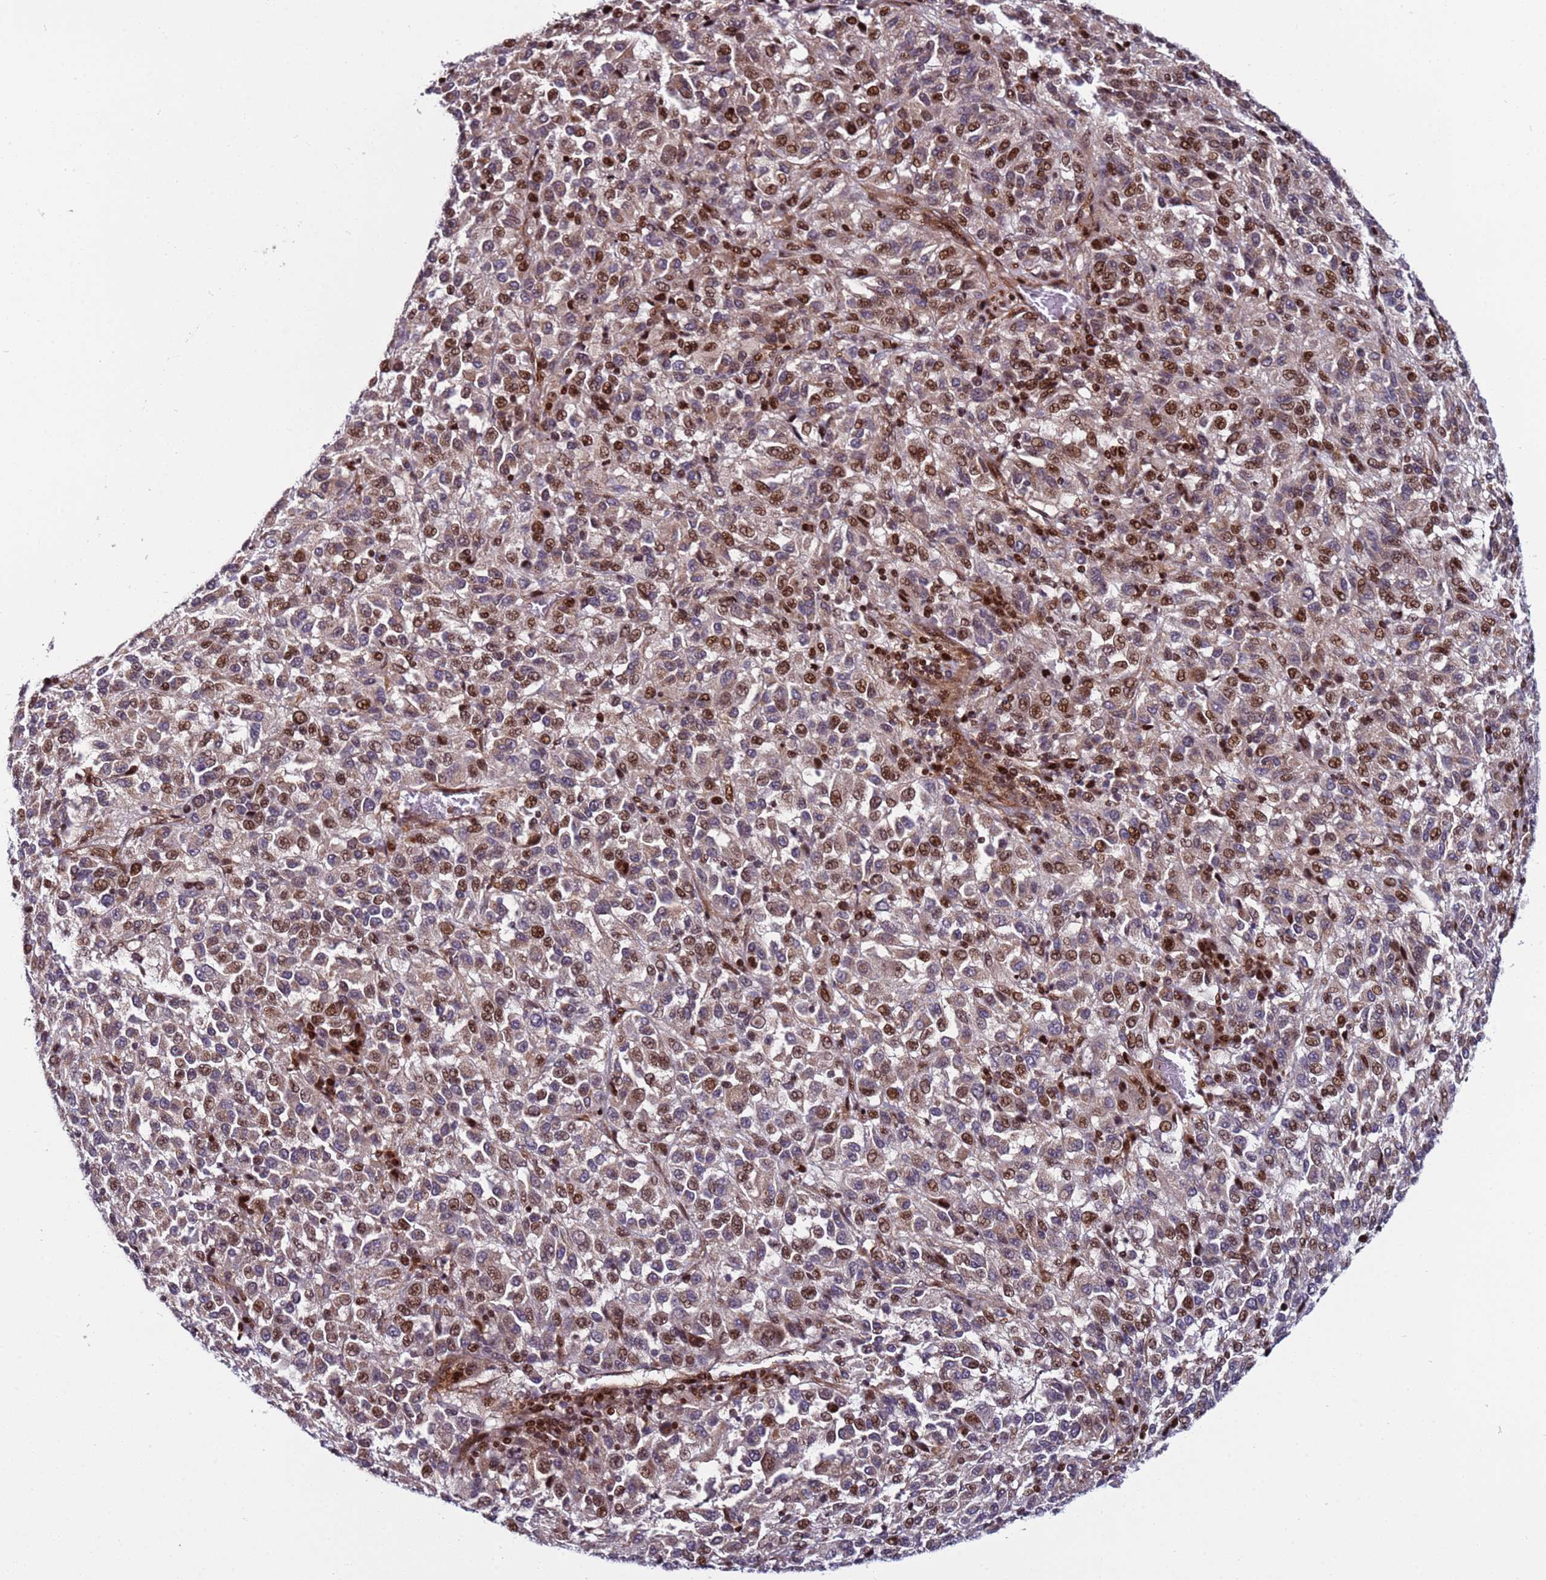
{"staining": {"intensity": "moderate", "quantity": "25%-75%", "location": "nuclear"}, "tissue": "melanoma", "cell_type": "Tumor cells", "image_type": "cancer", "snomed": [{"axis": "morphology", "description": "Malignant melanoma, Metastatic site"}, {"axis": "topography", "description": "Lung"}], "caption": "DAB immunohistochemical staining of human malignant melanoma (metastatic site) shows moderate nuclear protein staining in about 25%-75% of tumor cells.", "gene": "WBP11", "patient": {"sex": "male", "age": 64}}